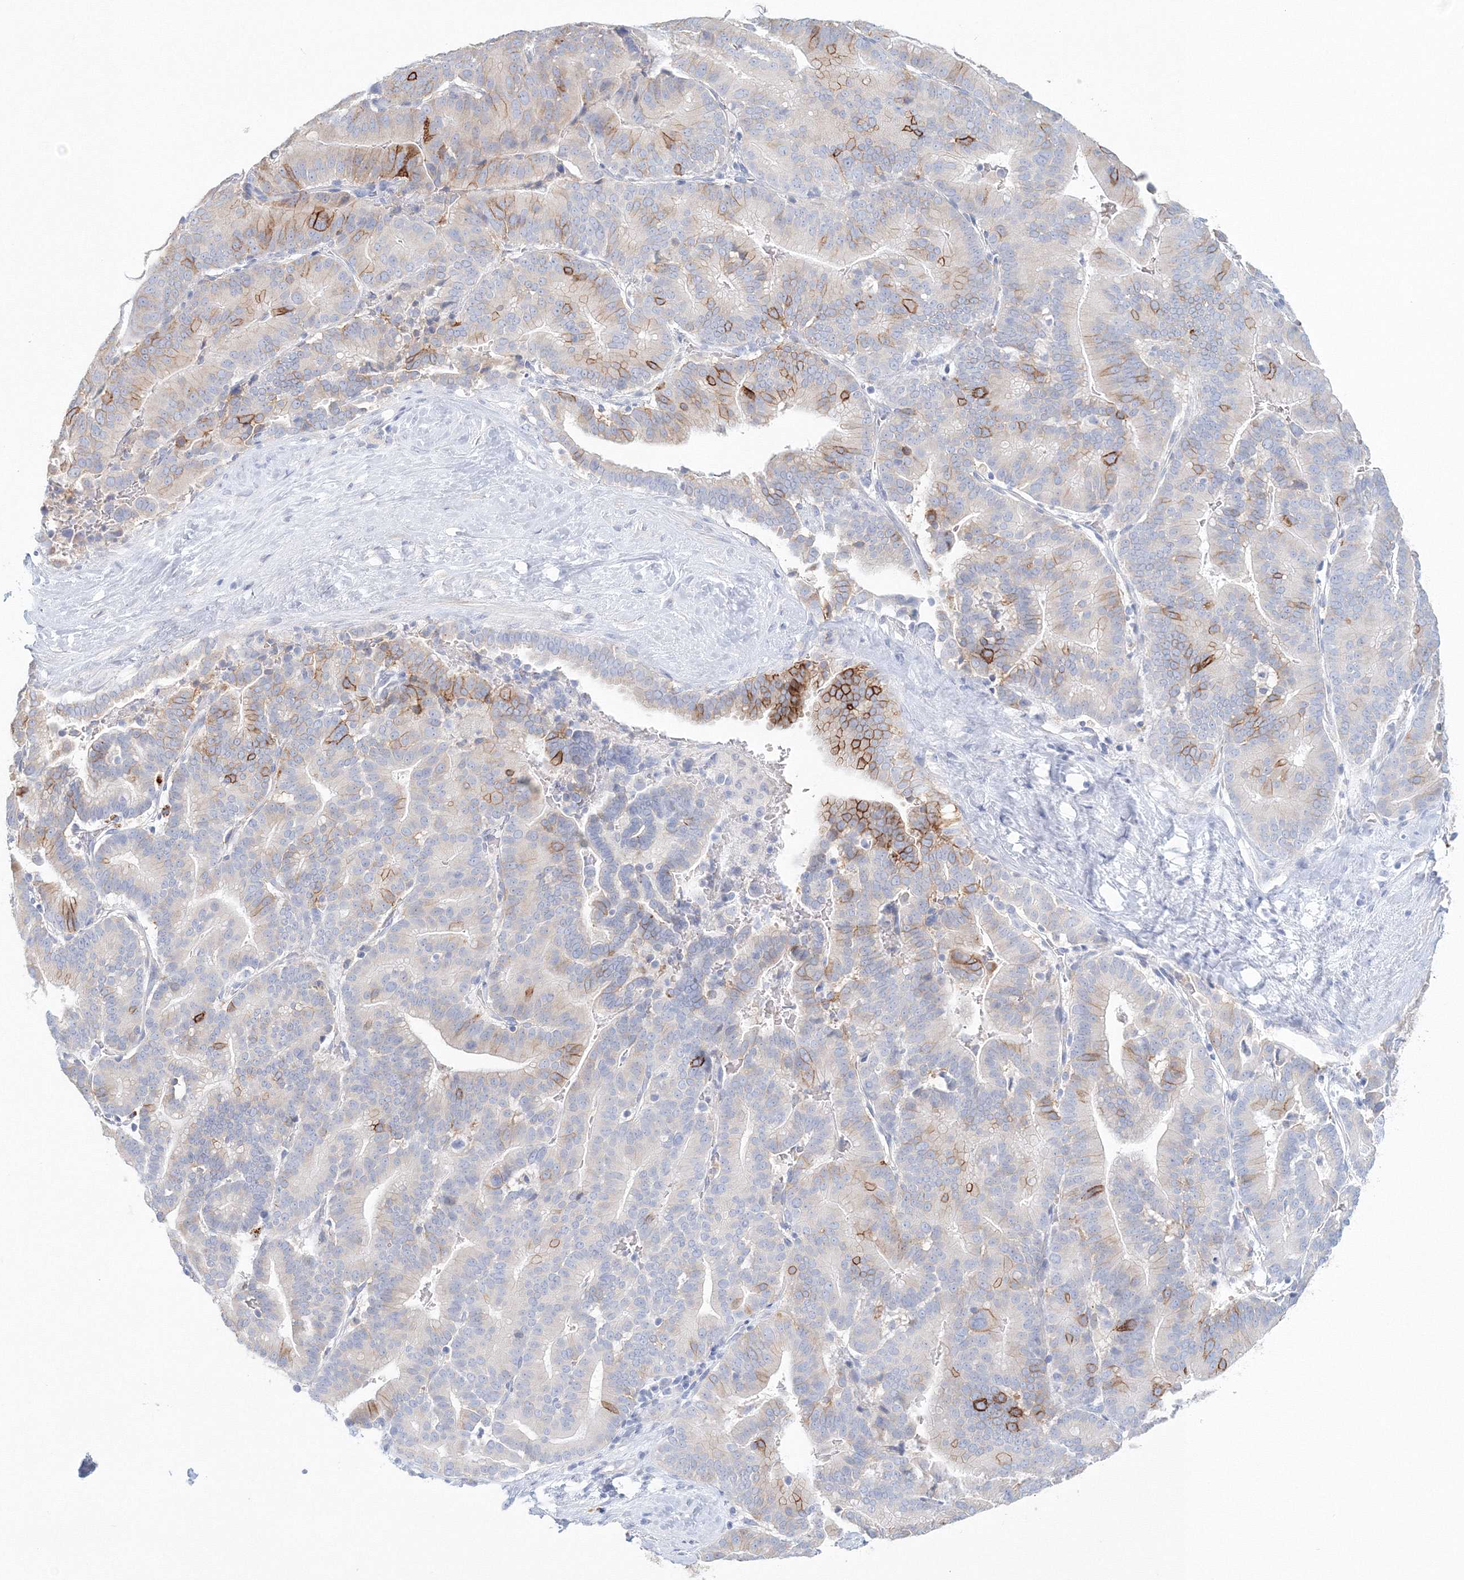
{"staining": {"intensity": "moderate", "quantity": "<25%", "location": "cytoplasmic/membranous"}, "tissue": "liver cancer", "cell_type": "Tumor cells", "image_type": "cancer", "snomed": [{"axis": "morphology", "description": "Cholangiocarcinoma"}, {"axis": "topography", "description": "Liver"}], "caption": "Human liver cholangiocarcinoma stained with a protein marker exhibits moderate staining in tumor cells.", "gene": "VSIG1", "patient": {"sex": "female", "age": 75}}